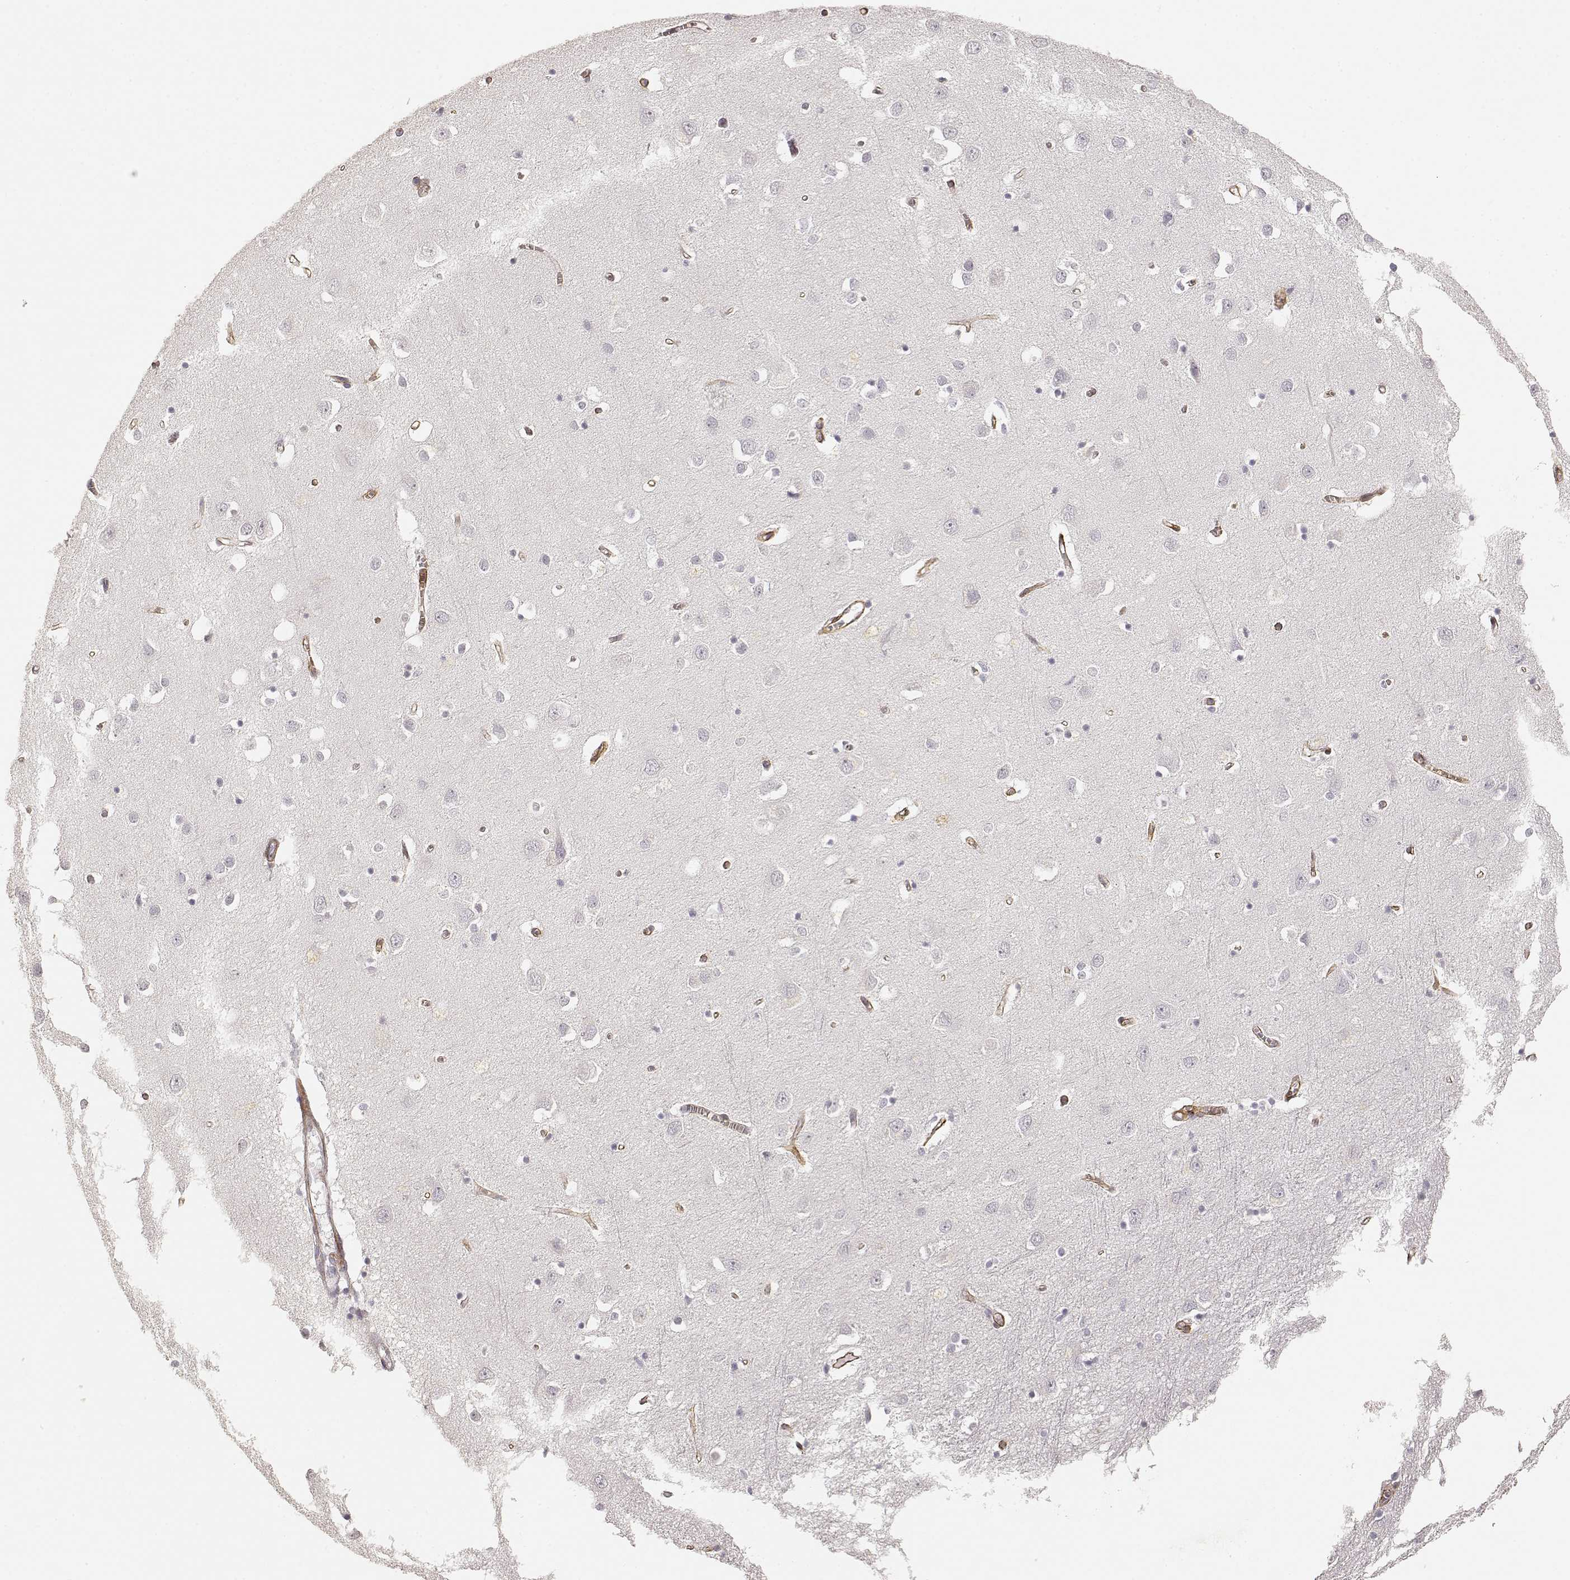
{"staining": {"intensity": "weak", "quantity": ">75%", "location": "cytoplasmic/membranous"}, "tissue": "cerebral cortex", "cell_type": "Endothelial cells", "image_type": "normal", "snomed": [{"axis": "morphology", "description": "Normal tissue, NOS"}, {"axis": "topography", "description": "Cerebral cortex"}], "caption": "DAB immunohistochemical staining of unremarkable cerebral cortex exhibits weak cytoplasmic/membranous protein staining in approximately >75% of endothelial cells.", "gene": "LAMA4", "patient": {"sex": "male", "age": 70}}